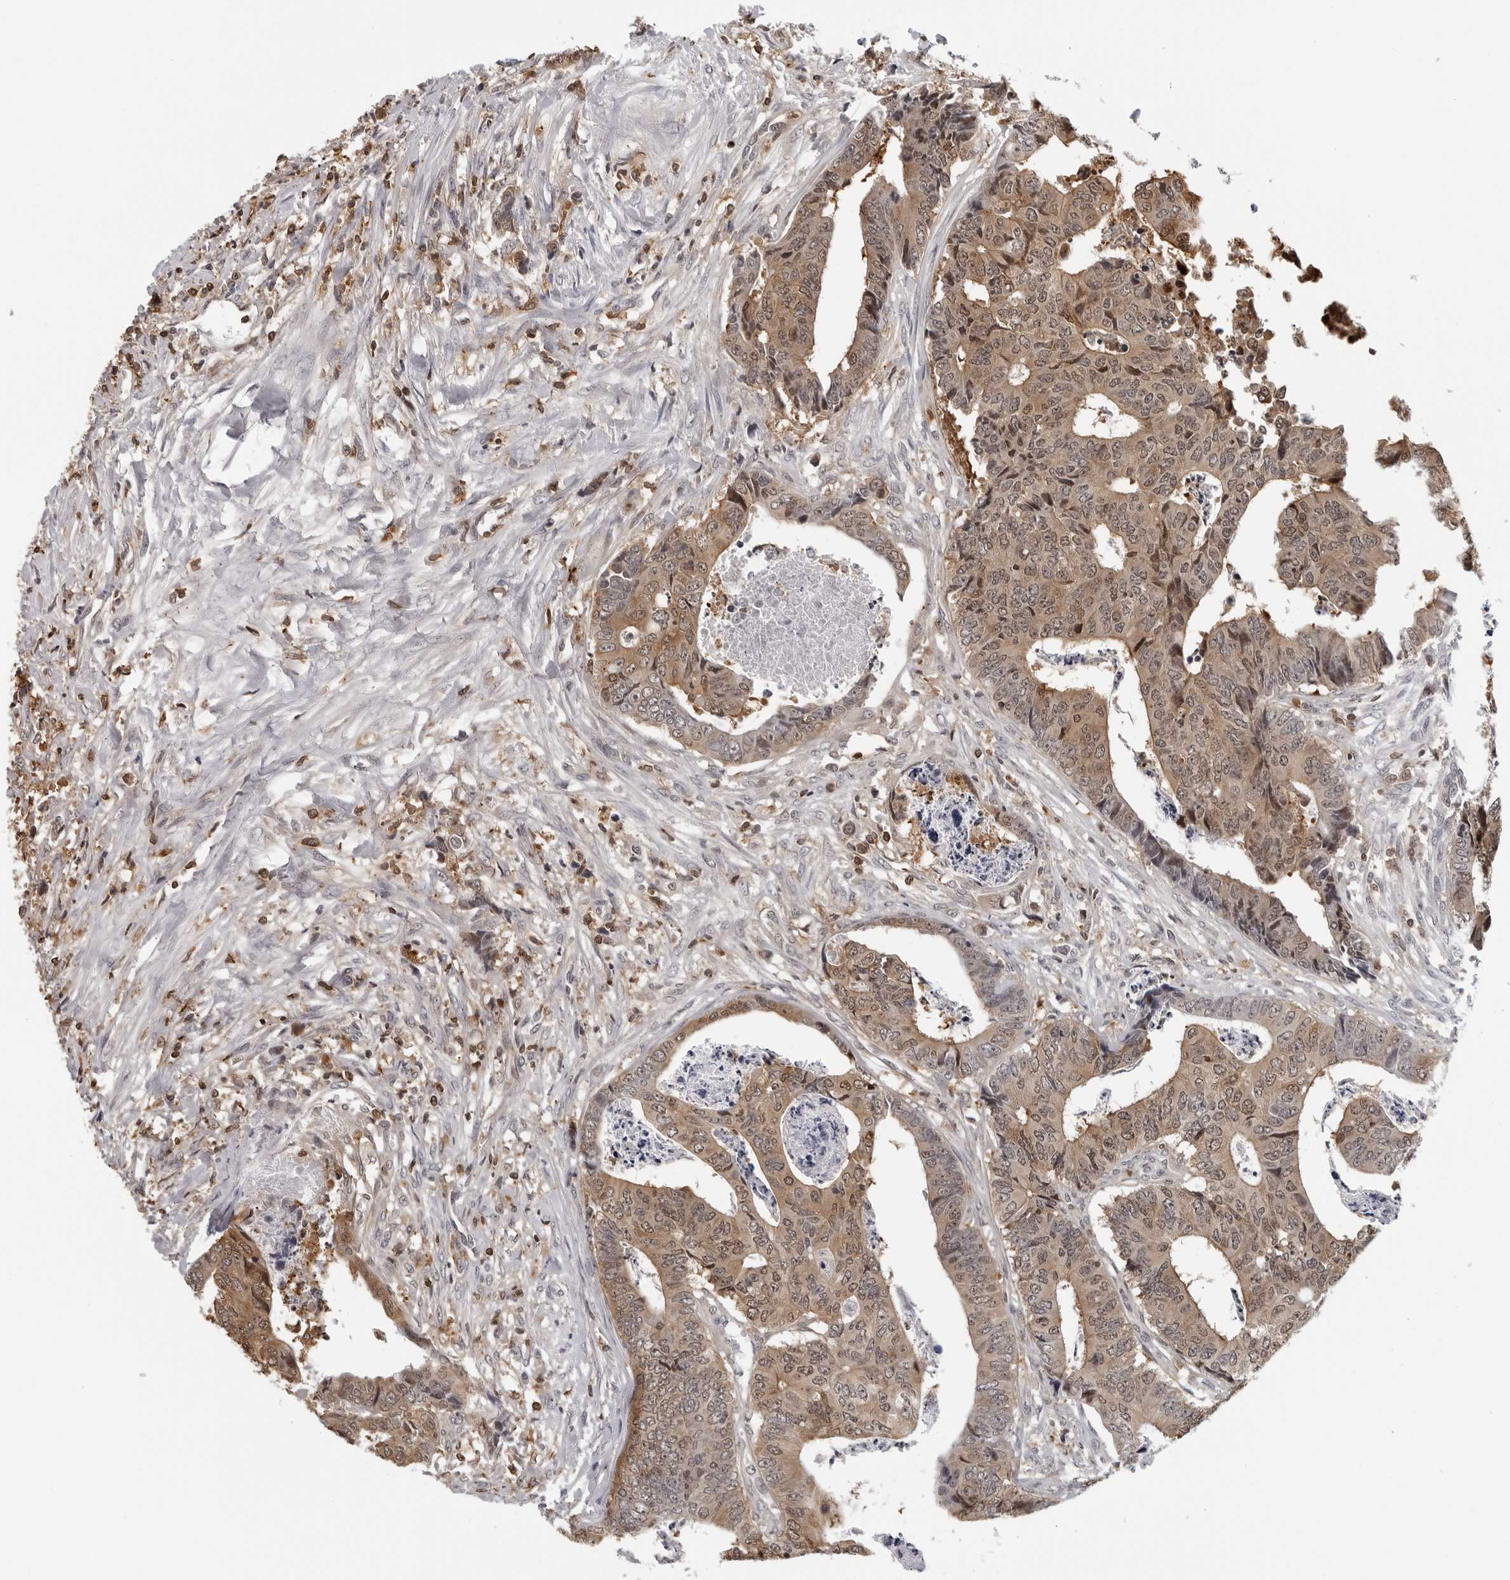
{"staining": {"intensity": "moderate", "quantity": ">75%", "location": "cytoplasmic/membranous,nuclear"}, "tissue": "colorectal cancer", "cell_type": "Tumor cells", "image_type": "cancer", "snomed": [{"axis": "morphology", "description": "Adenocarcinoma, NOS"}, {"axis": "topography", "description": "Rectum"}], "caption": "IHC histopathology image of human colorectal cancer (adenocarcinoma) stained for a protein (brown), which shows medium levels of moderate cytoplasmic/membranous and nuclear staining in about >75% of tumor cells.", "gene": "HSPH1", "patient": {"sex": "male", "age": 84}}